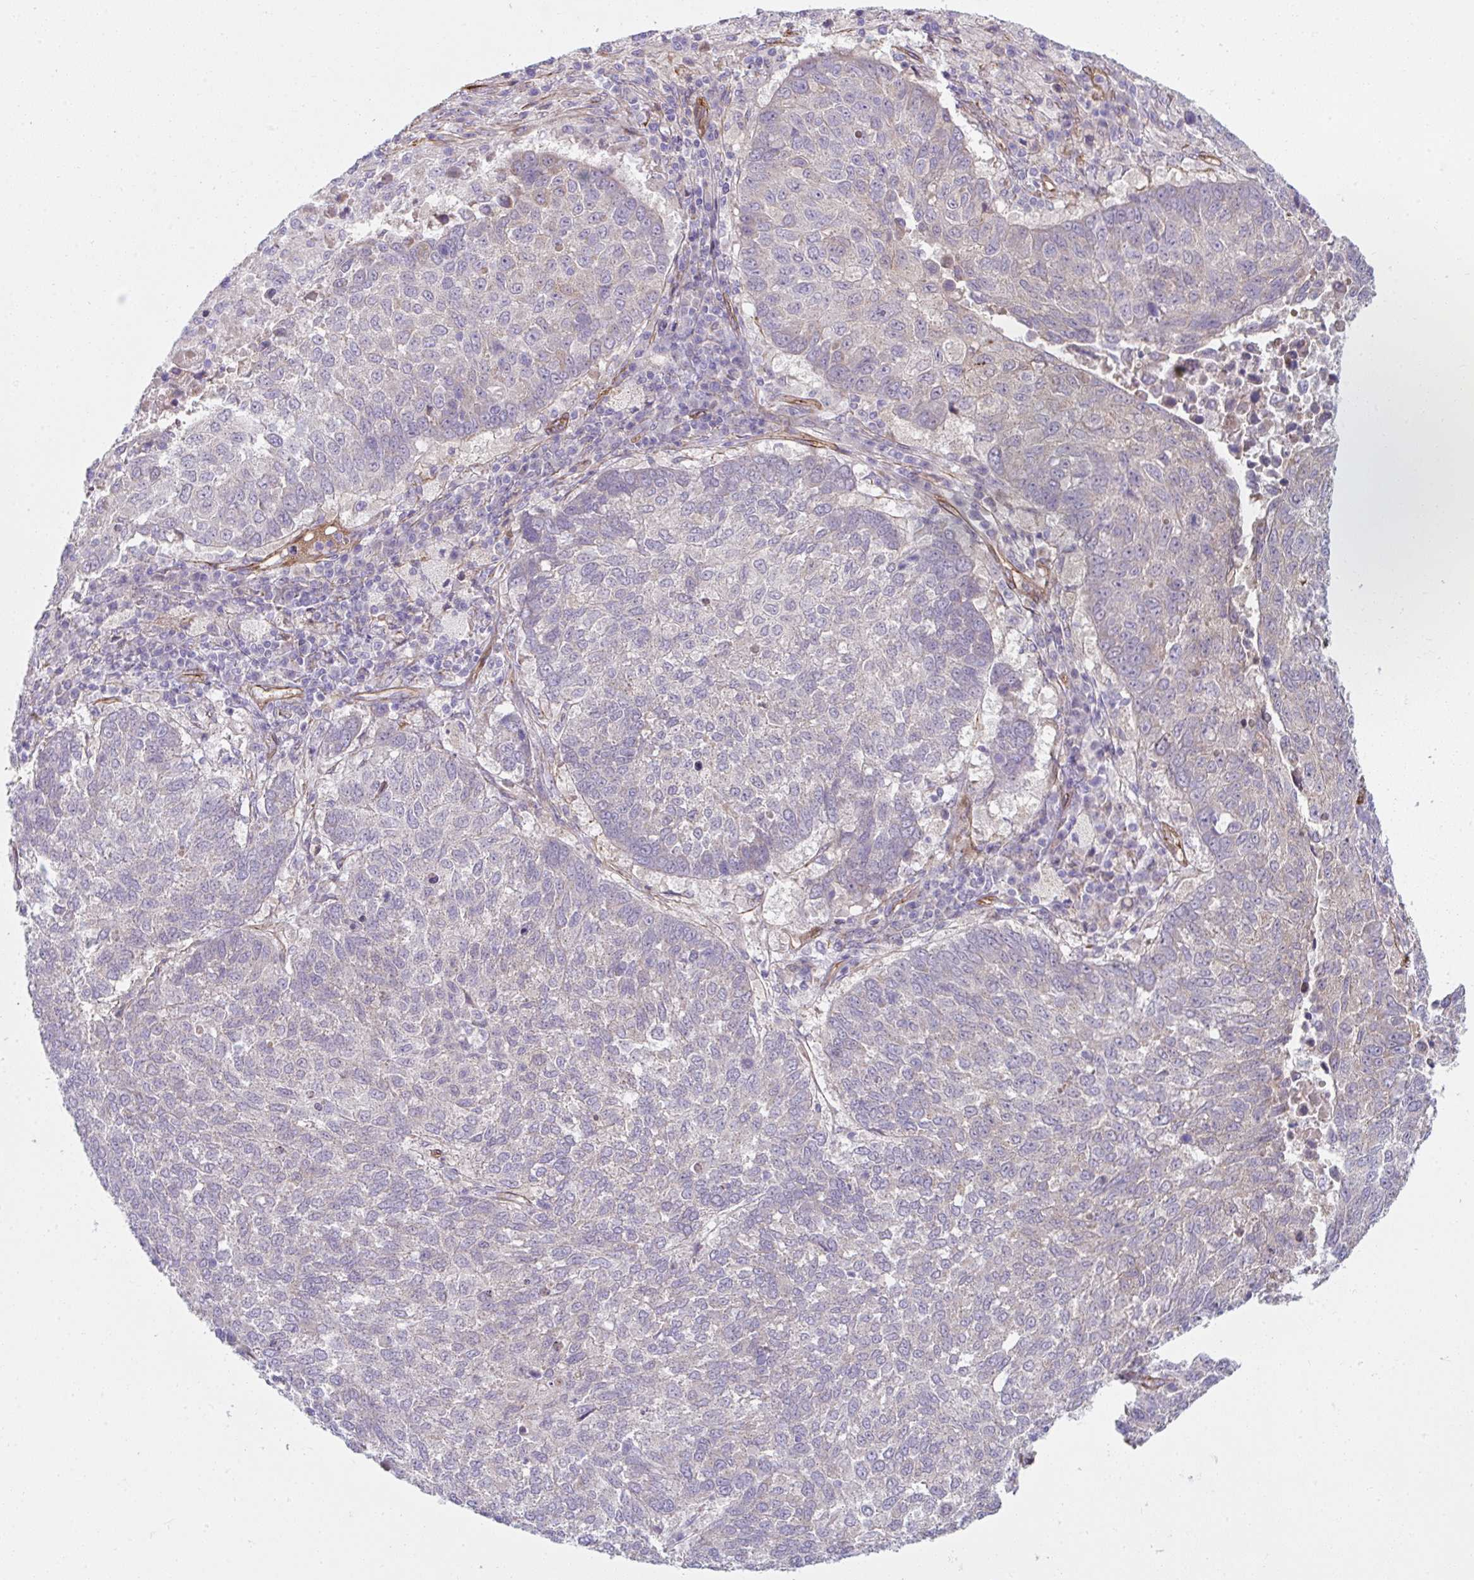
{"staining": {"intensity": "negative", "quantity": "none", "location": "none"}, "tissue": "lung cancer", "cell_type": "Tumor cells", "image_type": "cancer", "snomed": [{"axis": "morphology", "description": "Squamous cell carcinoma, NOS"}, {"axis": "topography", "description": "Lung"}], "caption": "A high-resolution image shows immunohistochemistry staining of lung cancer (squamous cell carcinoma), which demonstrates no significant expression in tumor cells. The staining was performed using DAB (3,3'-diaminobenzidine) to visualize the protein expression in brown, while the nuclei were stained in blue with hematoxylin (Magnification: 20x).", "gene": "ANKUB1", "patient": {"sex": "male", "age": 73}}